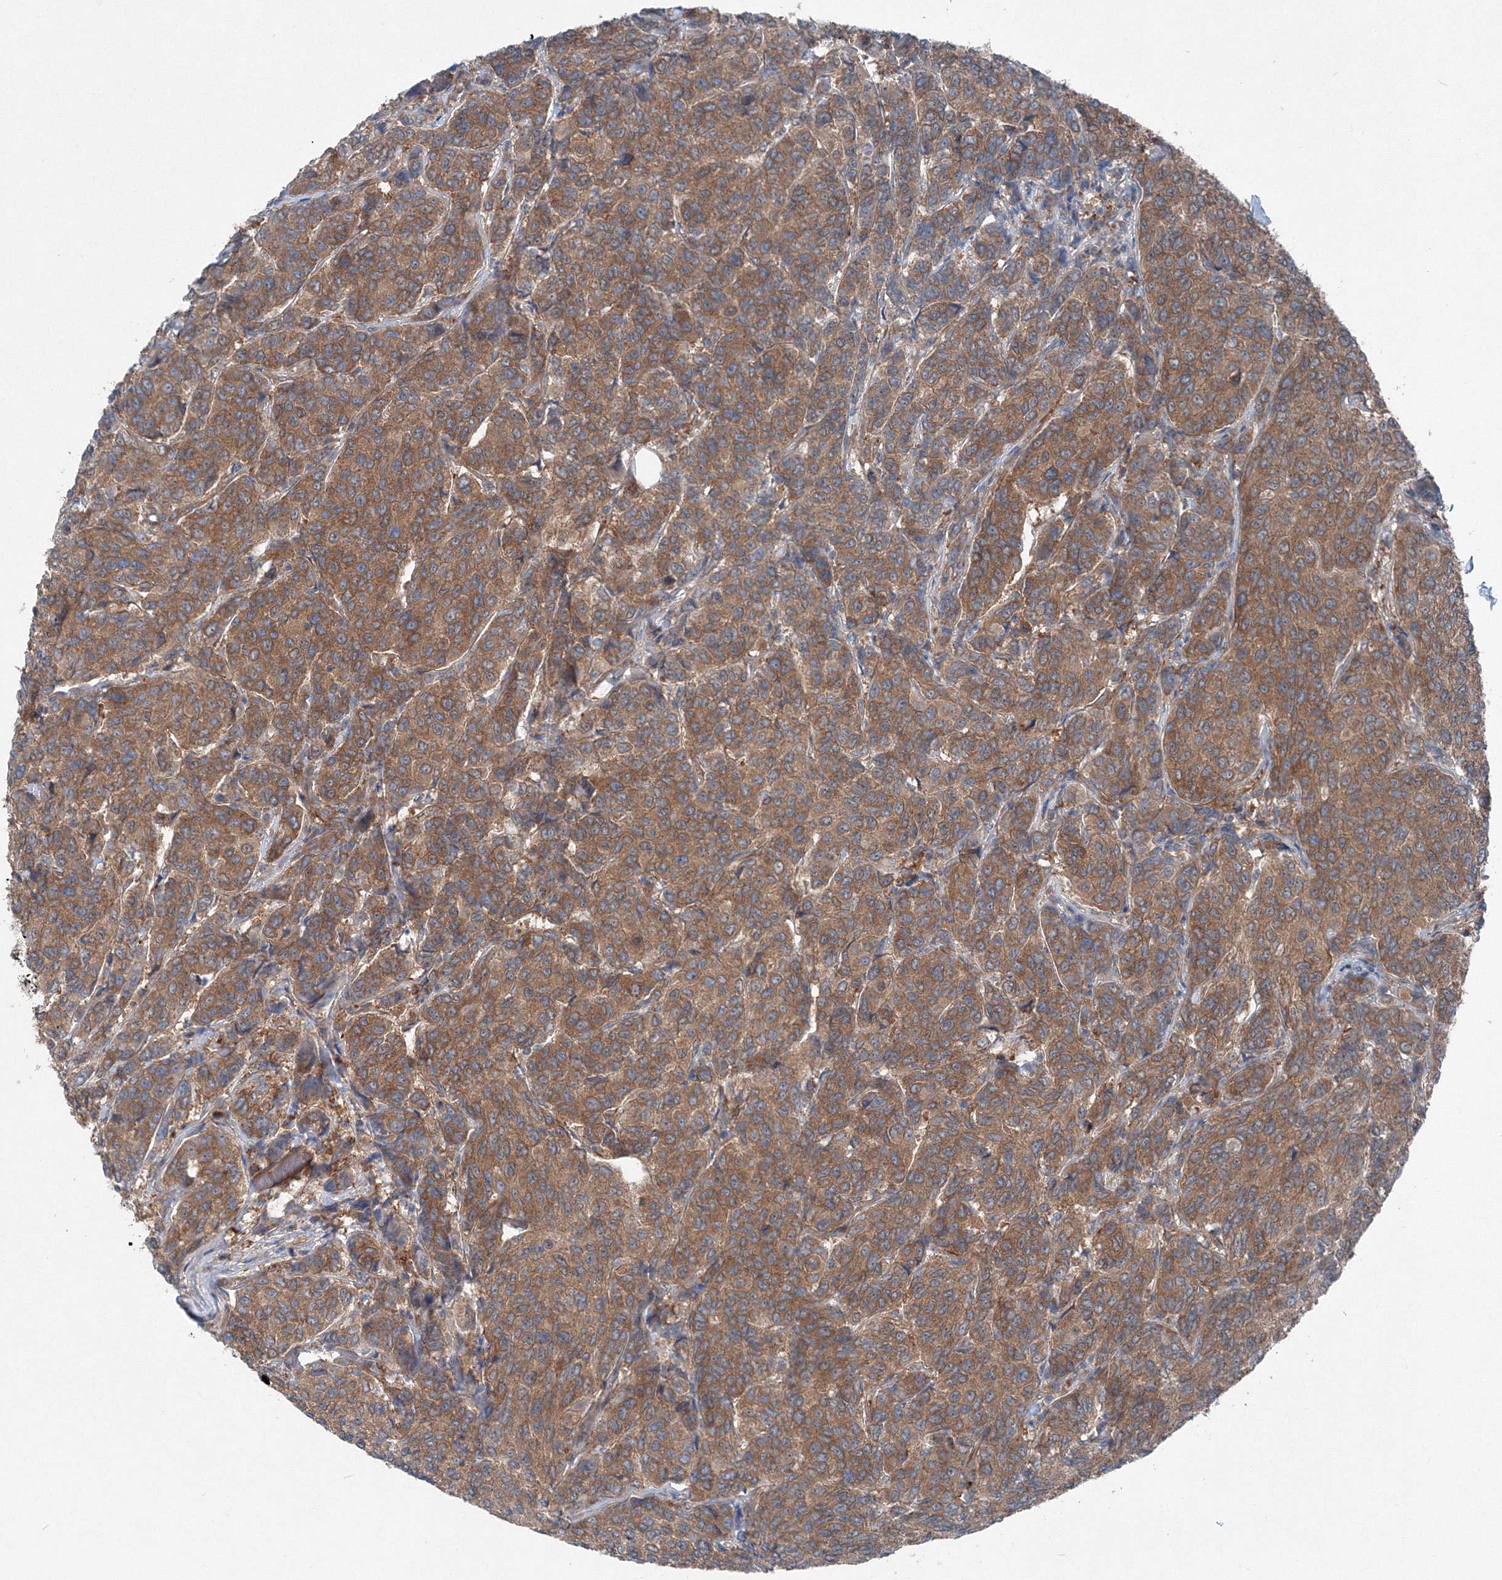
{"staining": {"intensity": "moderate", "quantity": ">75%", "location": "cytoplasmic/membranous"}, "tissue": "breast cancer", "cell_type": "Tumor cells", "image_type": "cancer", "snomed": [{"axis": "morphology", "description": "Duct carcinoma"}, {"axis": "topography", "description": "Breast"}], "caption": "Moderate cytoplasmic/membranous positivity is present in approximately >75% of tumor cells in breast invasive ductal carcinoma.", "gene": "TPRKB", "patient": {"sex": "female", "age": 55}}